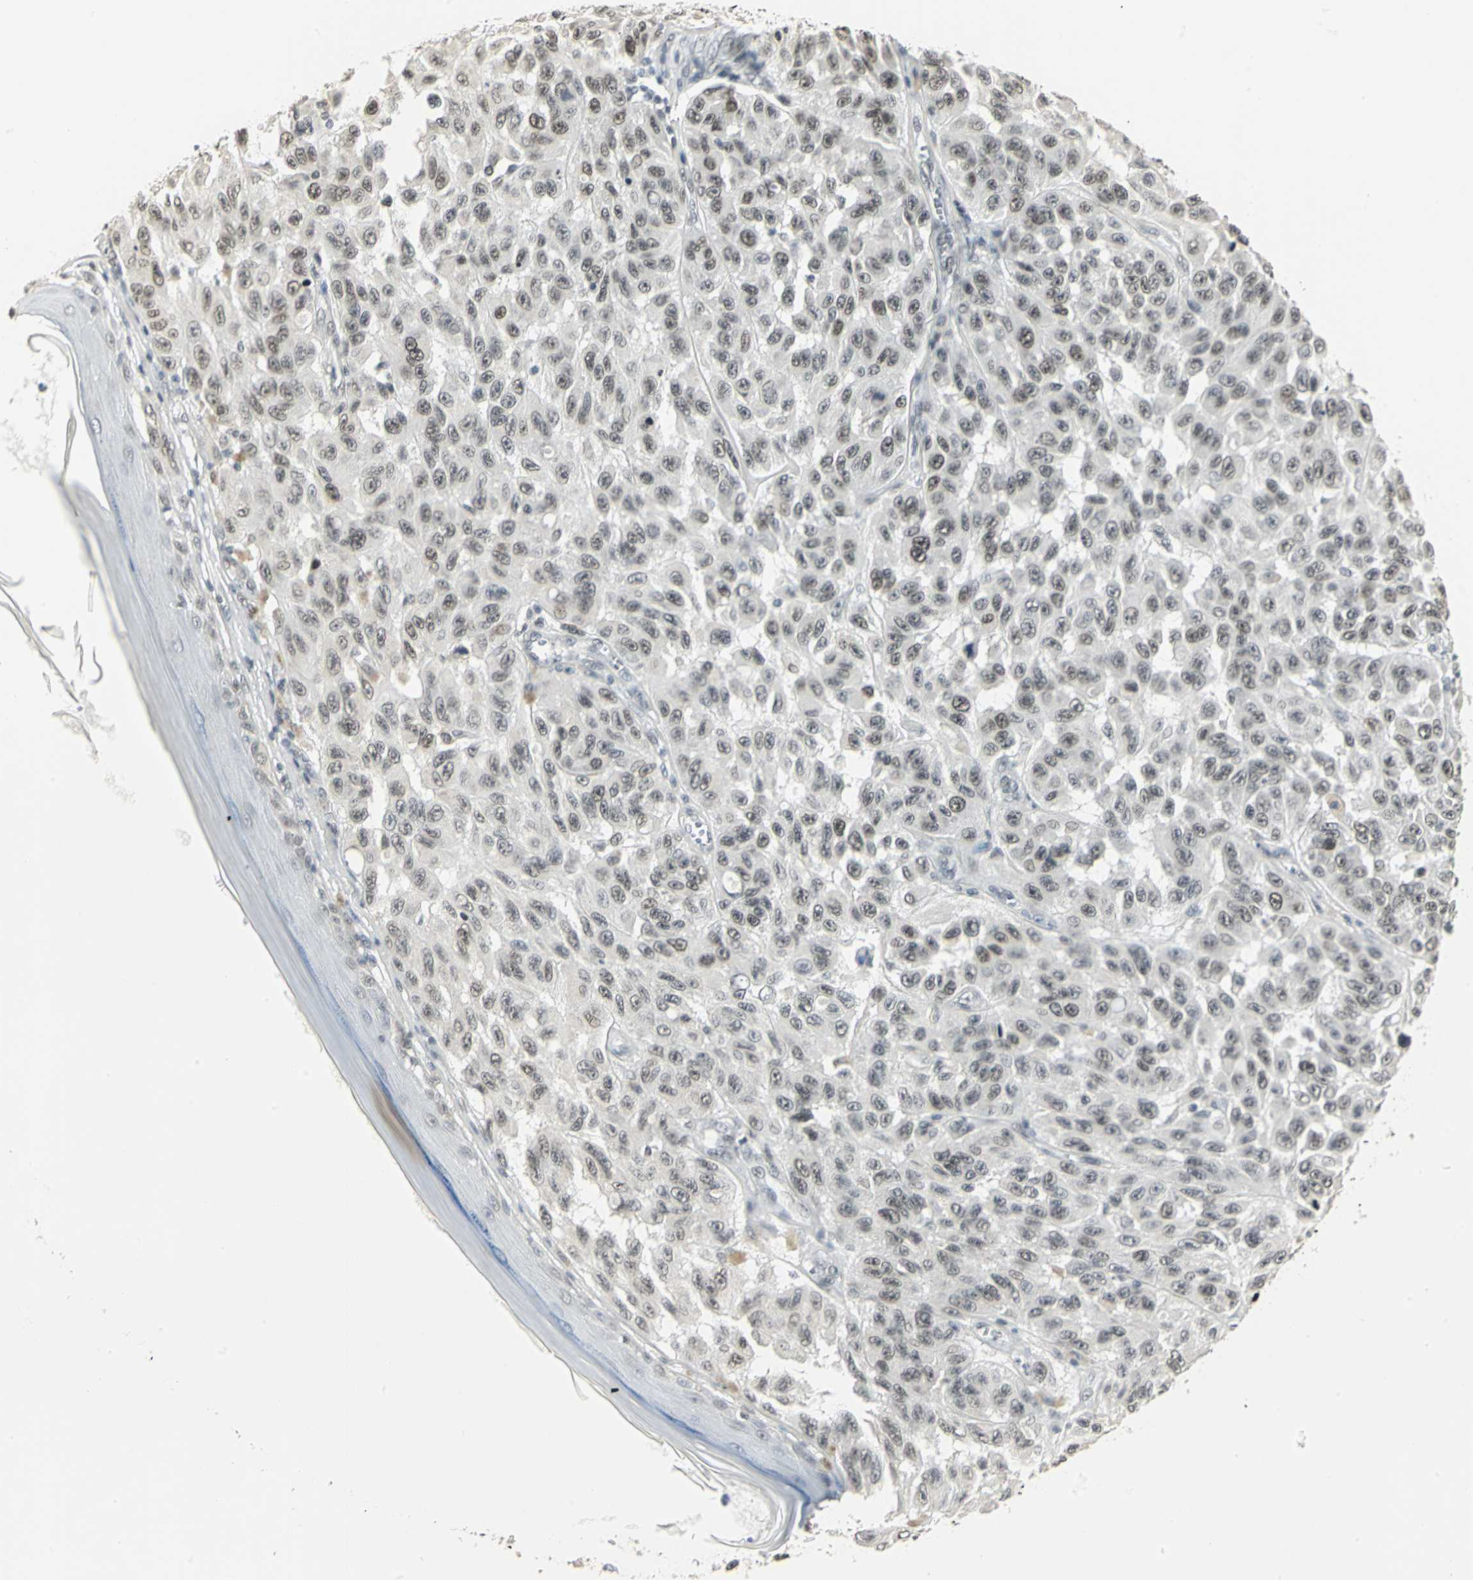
{"staining": {"intensity": "moderate", "quantity": ">75%", "location": "nuclear"}, "tissue": "melanoma", "cell_type": "Tumor cells", "image_type": "cancer", "snomed": [{"axis": "morphology", "description": "Malignant melanoma, NOS"}, {"axis": "topography", "description": "Skin"}], "caption": "Melanoma tissue shows moderate nuclear staining in about >75% of tumor cells (Stains: DAB (3,3'-diaminobenzidine) in brown, nuclei in blue, Microscopy: brightfield microscopy at high magnification).", "gene": "CBX3", "patient": {"sex": "male", "age": 30}}